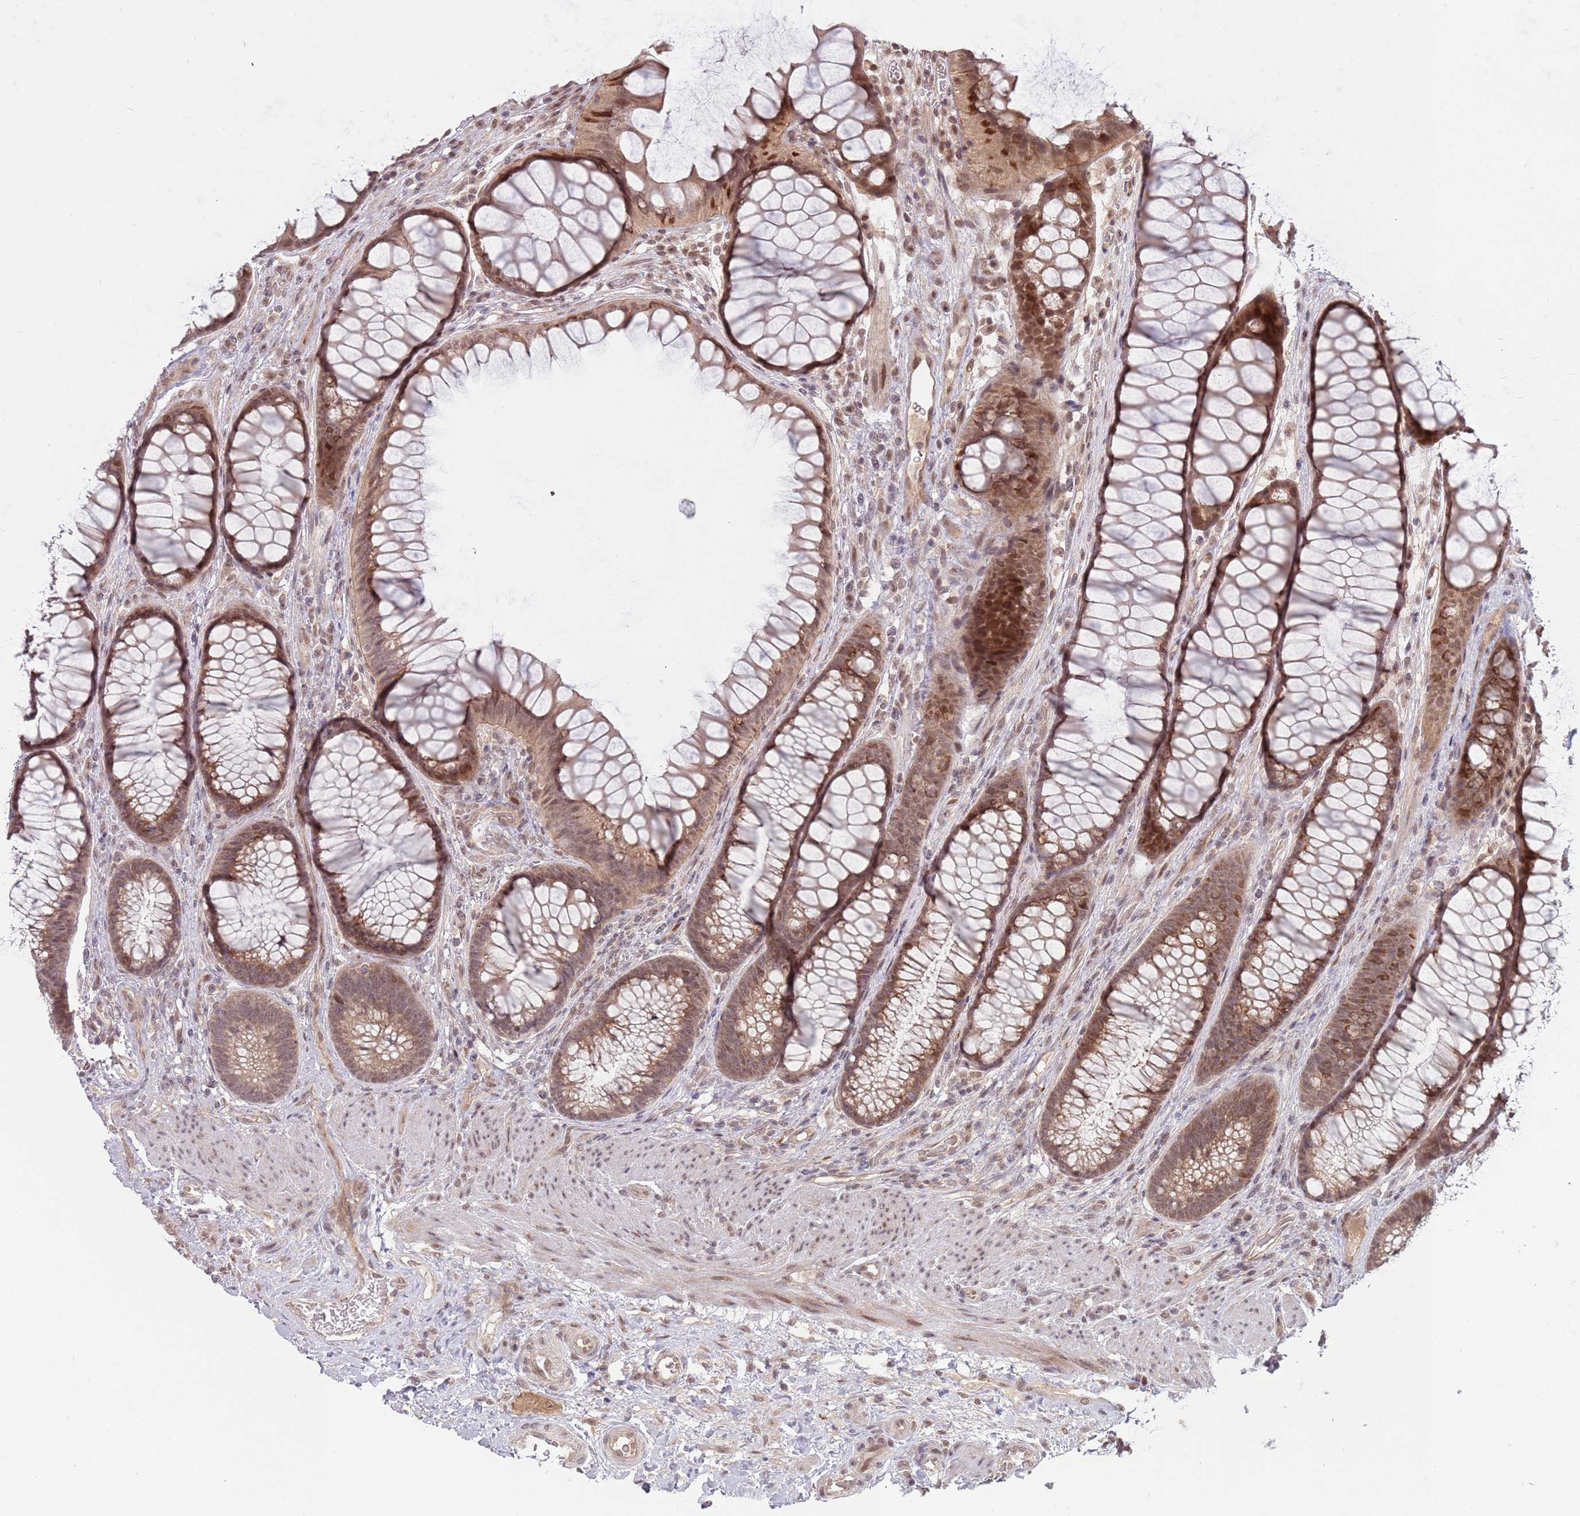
{"staining": {"intensity": "weak", "quantity": ">75%", "location": "cytoplasmic/membranous,nuclear"}, "tissue": "colon", "cell_type": "Endothelial cells", "image_type": "normal", "snomed": [{"axis": "morphology", "description": "Normal tissue, NOS"}, {"axis": "topography", "description": "Colon"}], "caption": "Colon stained with a brown dye exhibits weak cytoplasmic/membranous,nuclear positive positivity in about >75% of endothelial cells.", "gene": "ADAMTS3", "patient": {"sex": "female", "age": 82}}